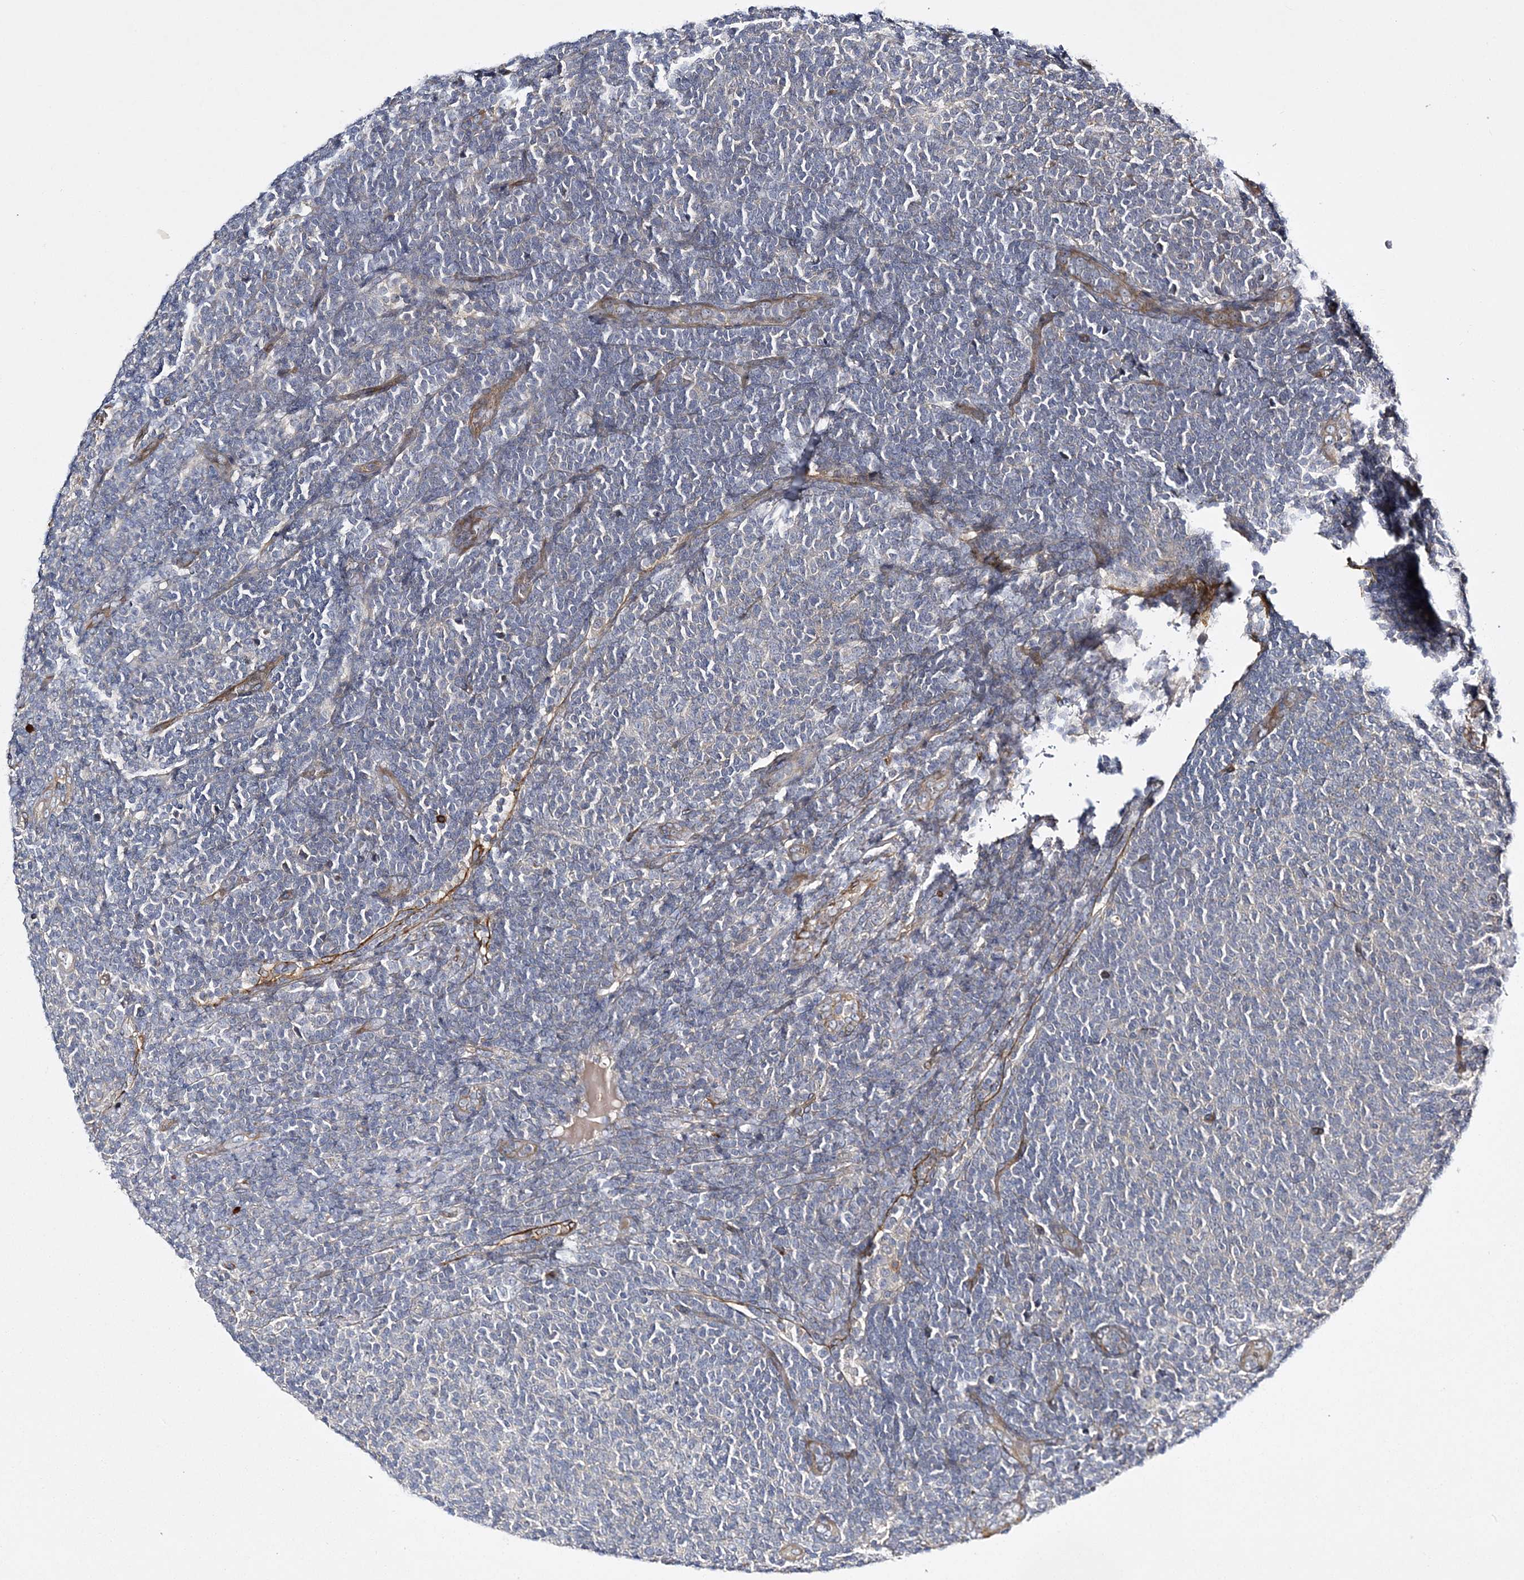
{"staining": {"intensity": "negative", "quantity": "none", "location": "none"}, "tissue": "lymphoma", "cell_type": "Tumor cells", "image_type": "cancer", "snomed": [{"axis": "morphology", "description": "Malignant lymphoma, non-Hodgkin's type, Low grade"}, {"axis": "topography", "description": "Lymph node"}], "caption": "Photomicrograph shows no protein staining in tumor cells of lymphoma tissue.", "gene": "CALN1", "patient": {"sex": "male", "age": 66}}